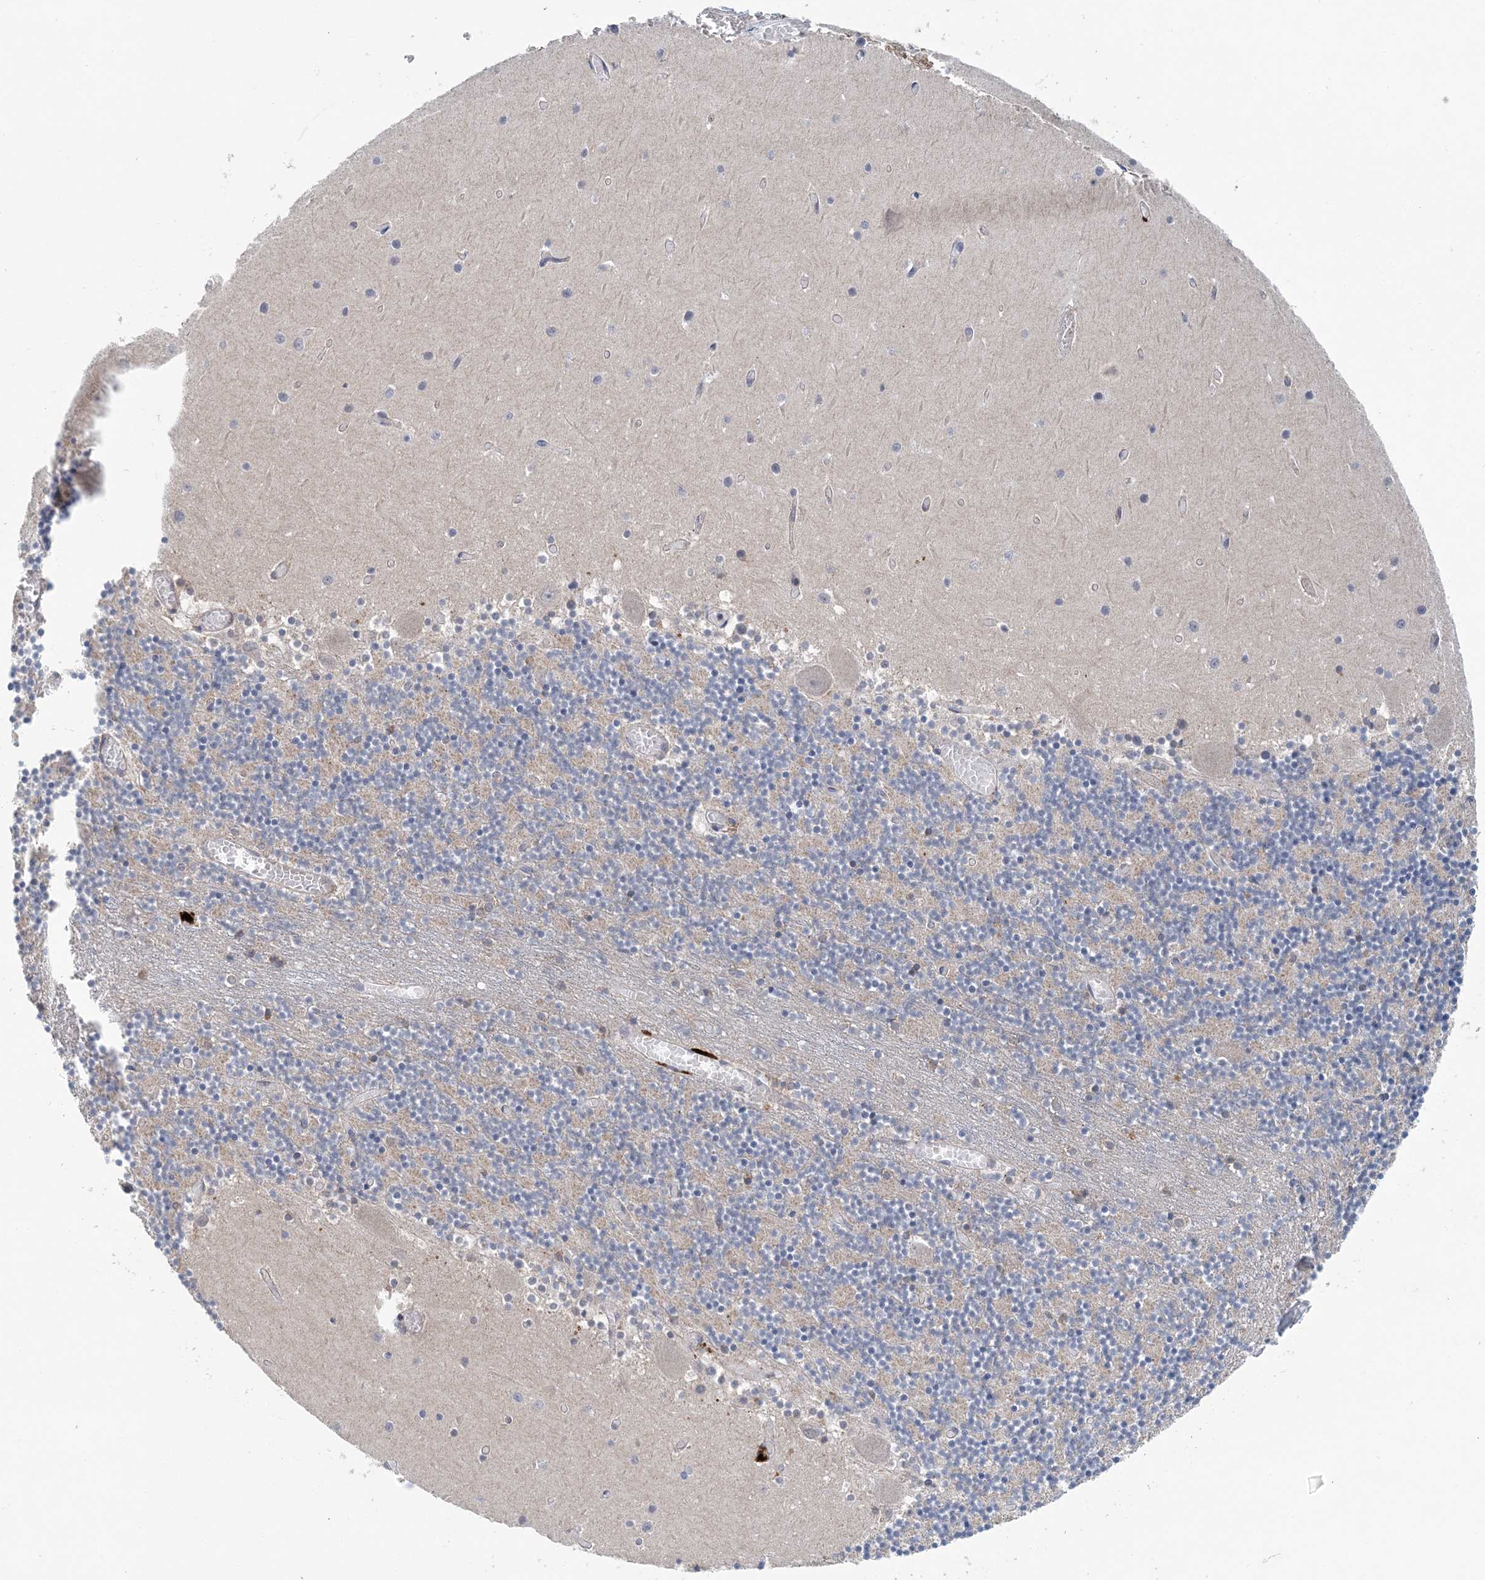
{"staining": {"intensity": "negative", "quantity": "none", "location": "none"}, "tissue": "cerebellum", "cell_type": "Cells in granular layer", "image_type": "normal", "snomed": [{"axis": "morphology", "description": "Normal tissue, NOS"}, {"axis": "topography", "description": "Cerebellum"}], "caption": "The immunohistochemistry photomicrograph has no significant expression in cells in granular layer of cerebellum. (Stains: DAB immunohistochemistry with hematoxylin counter stain, Microscopy: brightfield microscopy at high magnification).", "gene": "COPE", "patient": {"sex": "female", "age": 28}}